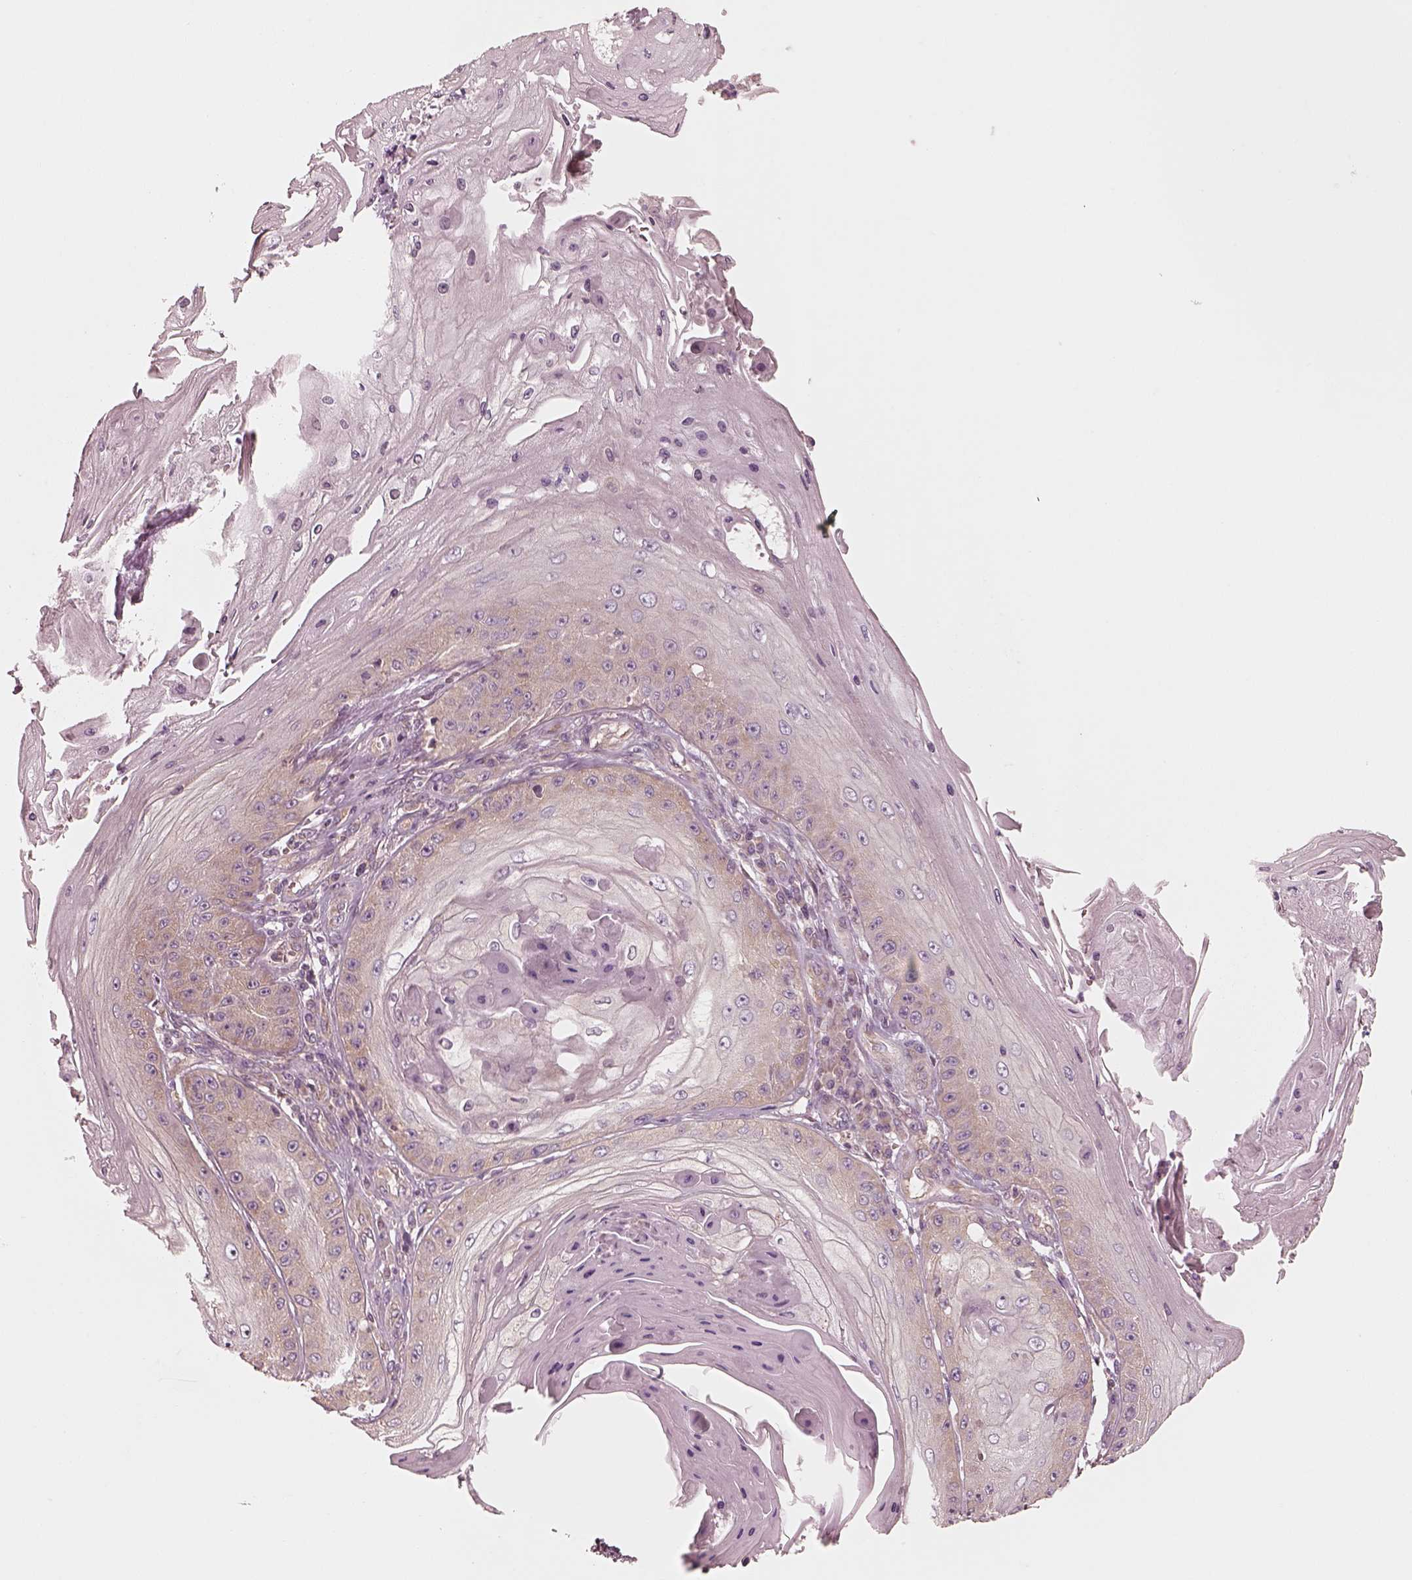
{"staining": {"intensity": "weak", "quantity": "<25%", "location": "cytoplasmic/membranous"}, "tissue": "skin cancer", "cell_type": "Tumor cells", "image_type": "cancer", "snomed": [{"axis": "morphology", "description": "Squamous cell carcinoma, NOS"}, {"axis": "topography", "description": "Skin"}], "caption": "The histopathology image shows no significant staining in tumor cells of squamous cell carcinoma (skin).", "gene": "CNOT2", "patient": {"sex": "male", "age": 70}}